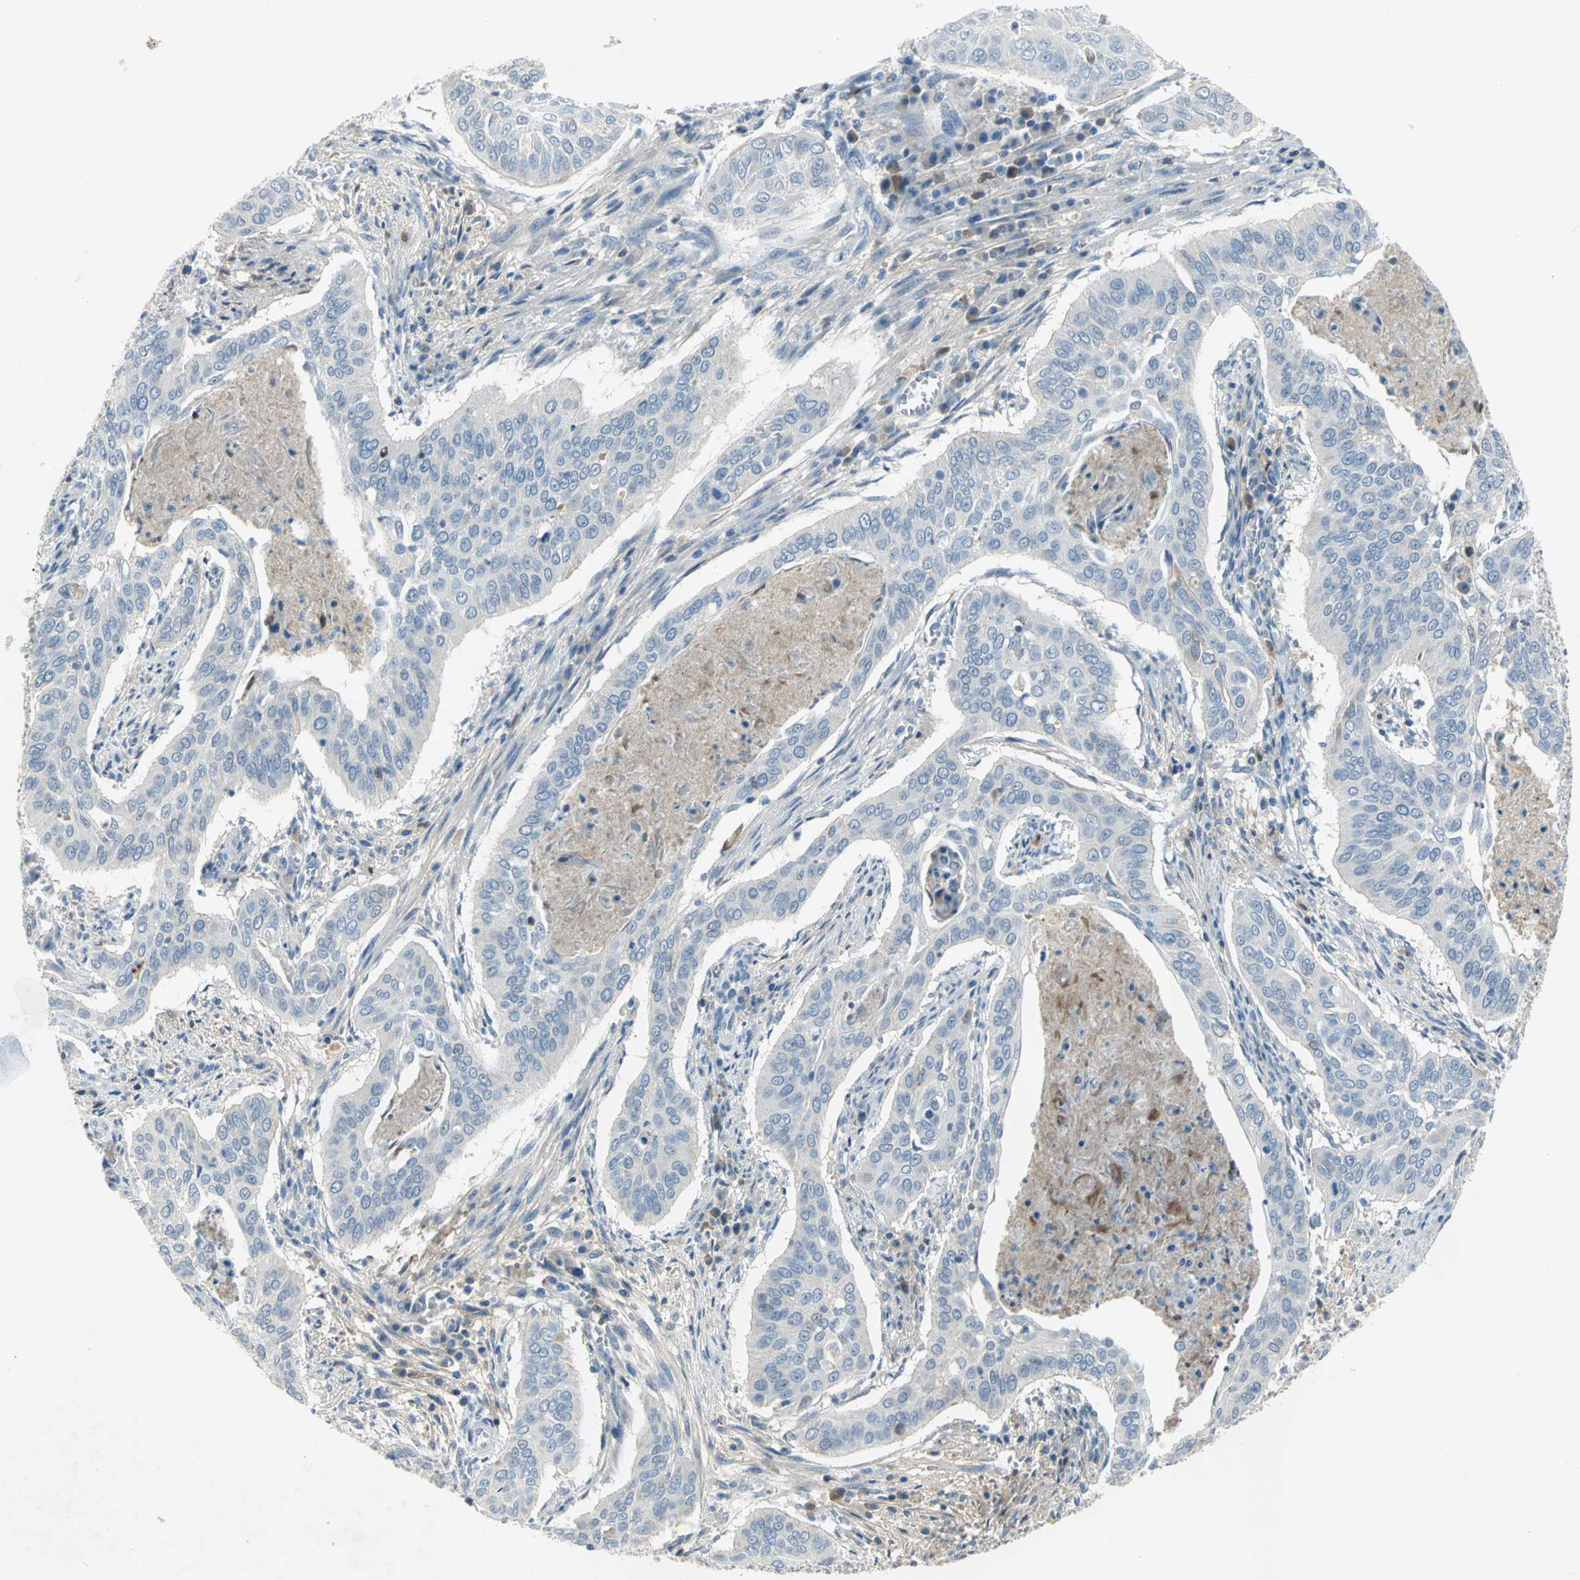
{"staining": {"intensity": "negative", "quantity": "none", "location": "none"}, "tissue": "cervical cancer", "cell_type": "Tumor cells", "image_type": "cancer", "snomed": [{"axis": "morphology", "description": "Squamous cell carcinoma, NOS"}, {"axis": "topography", "description": "Cervix"}], "caption": "The micrograph exhibits no significant staining in tumor cells of cervical cancer (squamous cell carcinoma).", "gene": "ZIC1", "patient": {"sex": "female", "age": 39}}